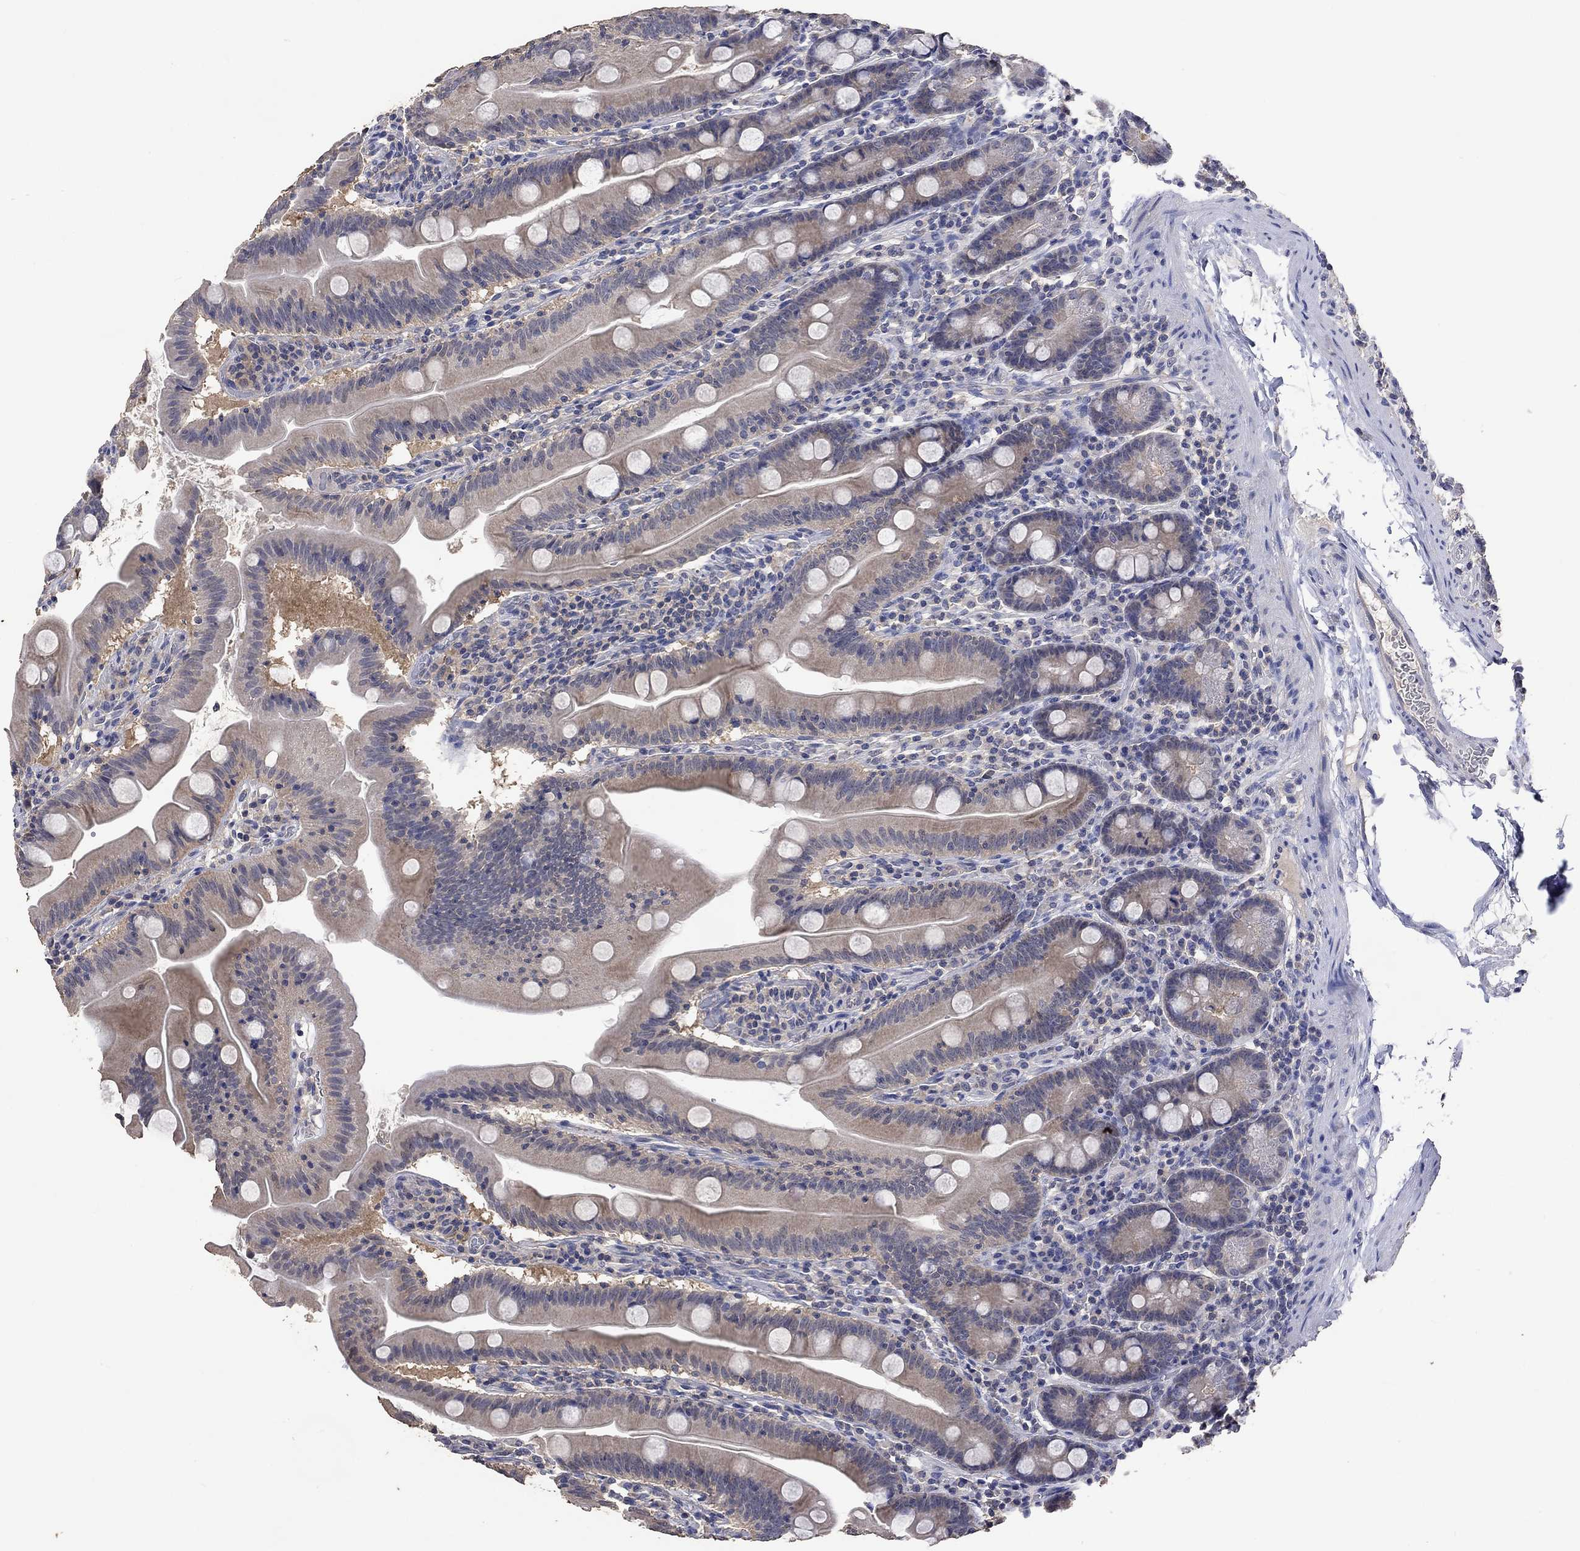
{"staining": {"intensity": "negative", "quantity": "none", "location": "none"}, "tissue": "small intestine", "cell_type": "Glandular cells", "image_type": "normal", "snomed": [{"axis": "morphology", "description": "Normal tissue, NOS"}, {"axis": "topography", "description": "Small intestine"}], "caption": "A histopathology image of human small intestine is negative for staining in glandular cells. (IHC, brightfield microscopy, high magnification).", "gene": "PTPN20", "patient": {"sex": "male", "age": 37}}